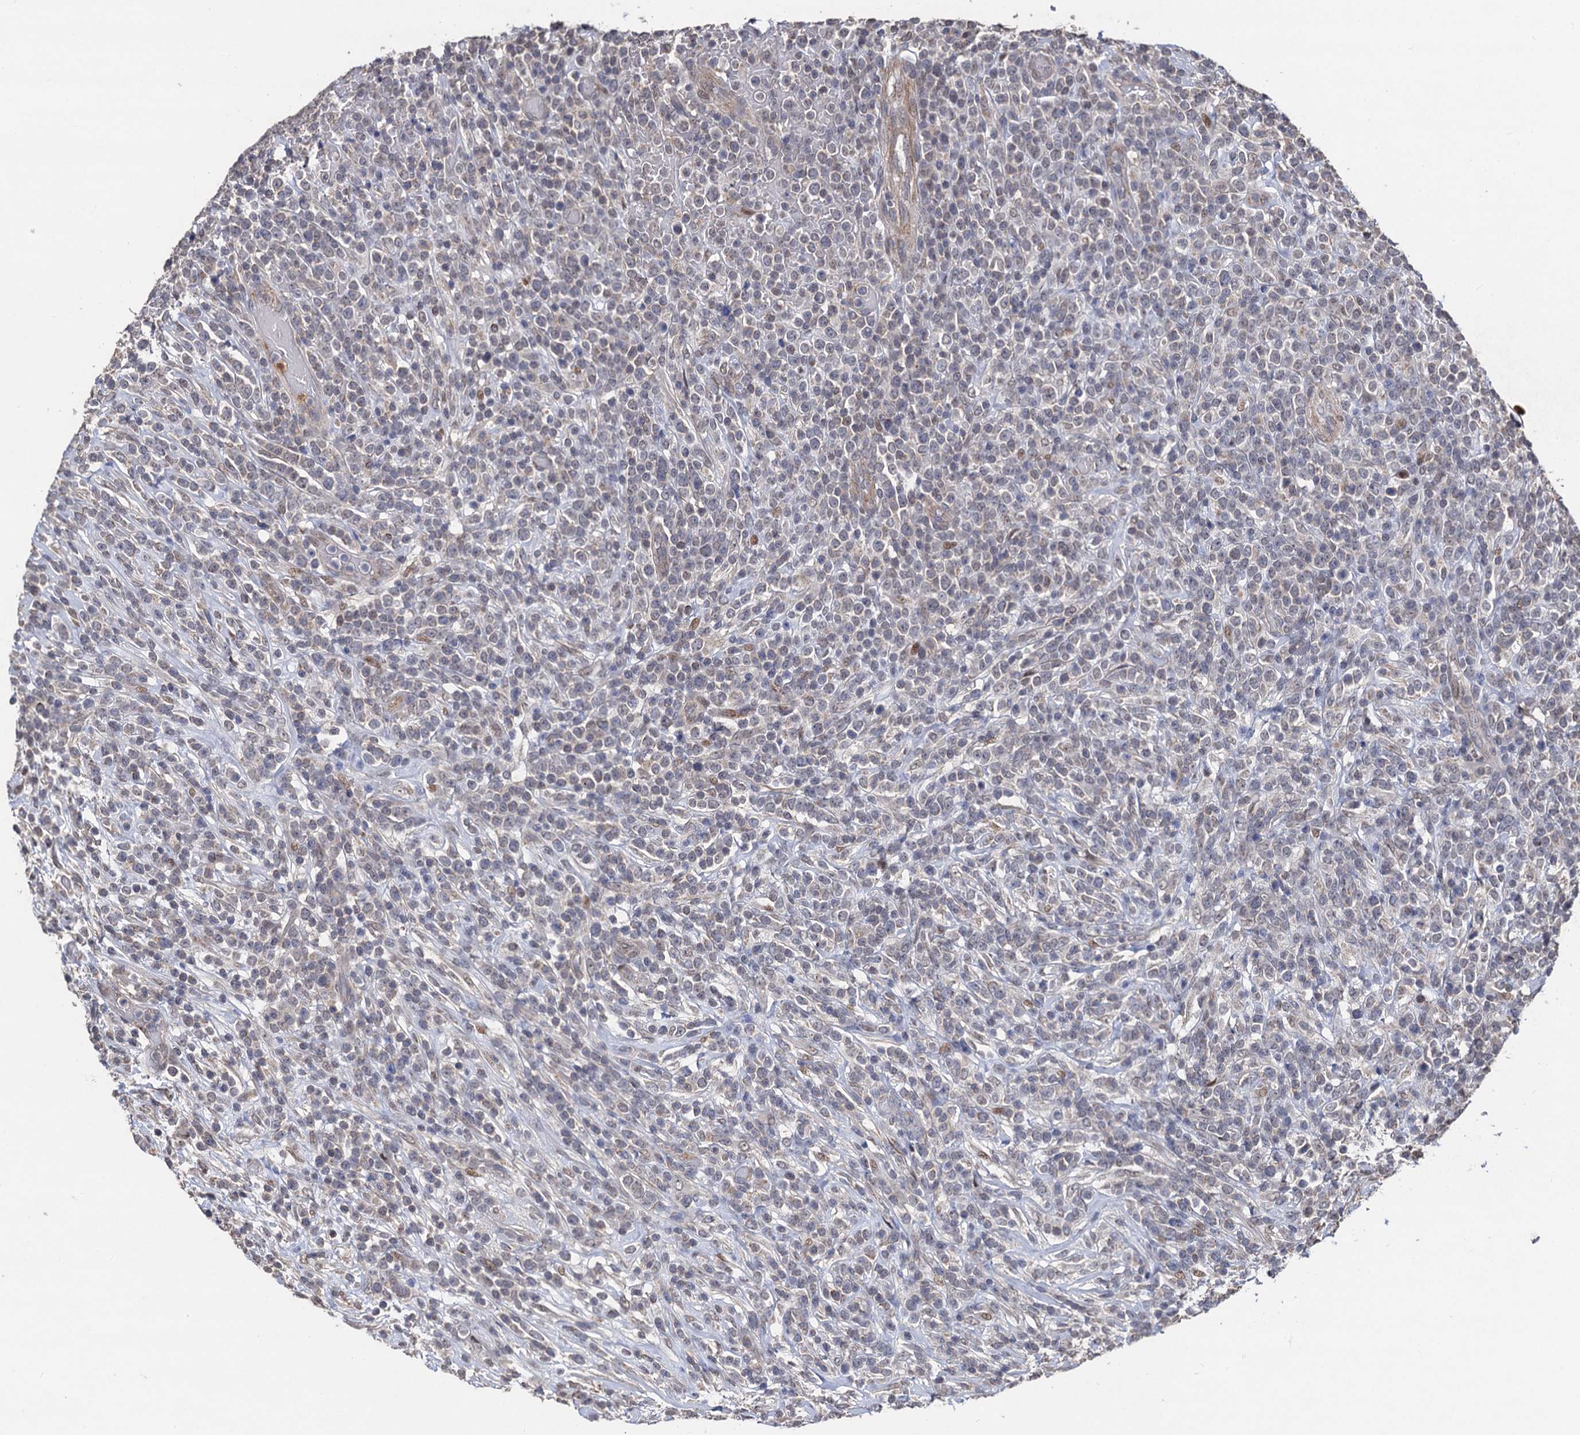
{"staining": {"intensity": "negative", "quantity": "none", "location": "none"}, "tissue": "lymphoma", "cell_type": "Tumor cells", "image_type": "cancer", "snomed": [{"axis": "morphology", "description": "Malignant lymphoma, non-Hodgkin's type, High grade"}, {"axis": "topography", "description": "Colon"}], "caption": "Tumor cells show no significant protein staining in malignant lymphoma, non-Hodgkin's type (high-grade). (DAB (3,3'-diaminobenzidine) immunohistochemistry (IHC), high magnification).", "gene": "PPTC7", "patient": {"sex": "female", "age": 53}}